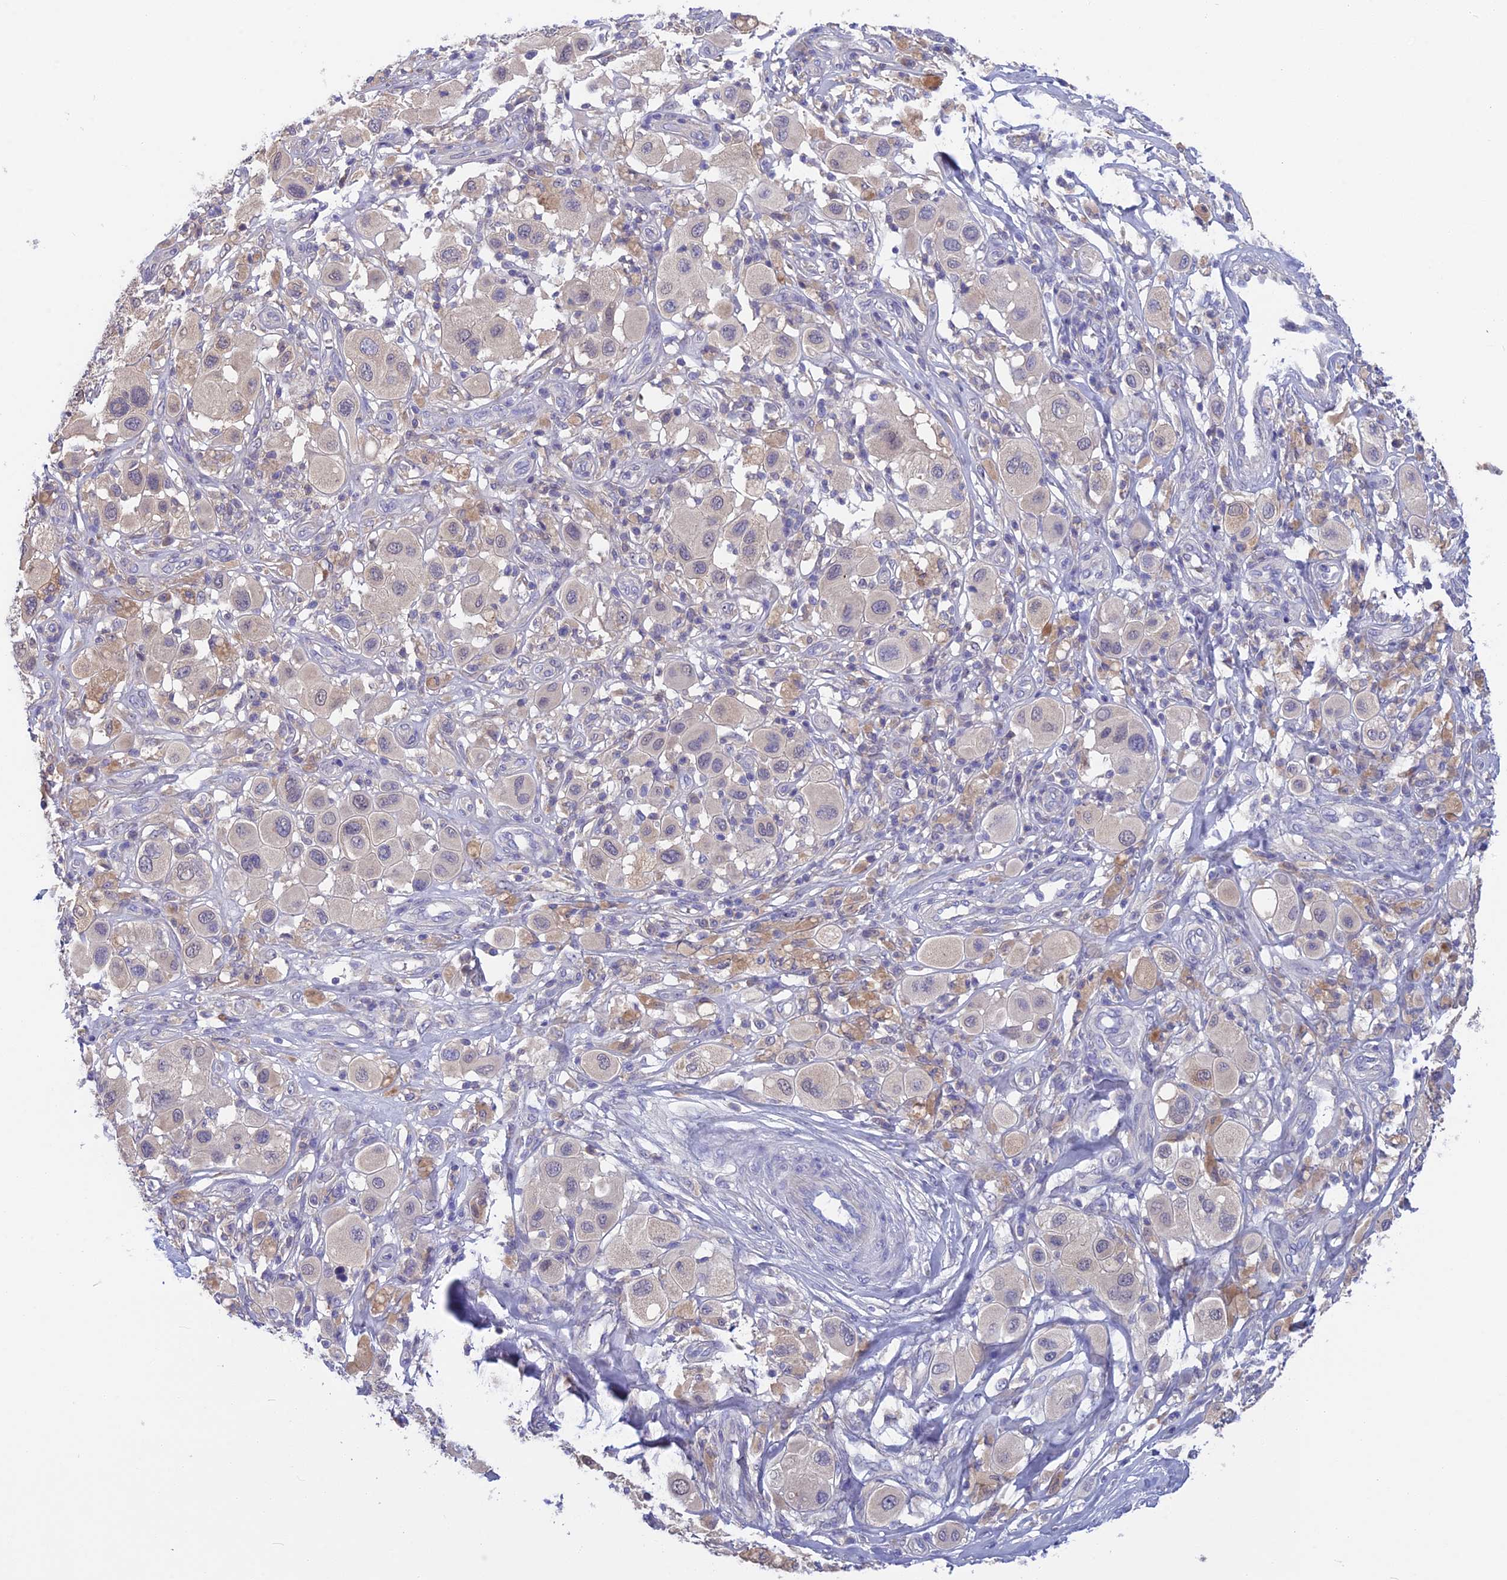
{"staining": {"intensity": "negative", "quantity": "none", "location": "none"}, "tissue": "melanoma", "cell_type": "Tumor cells", "image_type": "cancer", "snomed": [{"axis": "morphology", "description": "Malignant melanoma, Metastatic site"}, {"axis": "topography", "description": "Skin"}], "caption": "A micrograph of malignant melanoma (metastatic site) stained for a protein shows no brown staining in tumor cells. The staining was performed using DAB (3,3'-diaminobenzidine) to visualize the protein expression in brown, while the nuclei were stained in blue with hematoxylin (Magnification: 20x).", "gene": "SNAP91", "patient": {"sex": "male", "age": 41}}